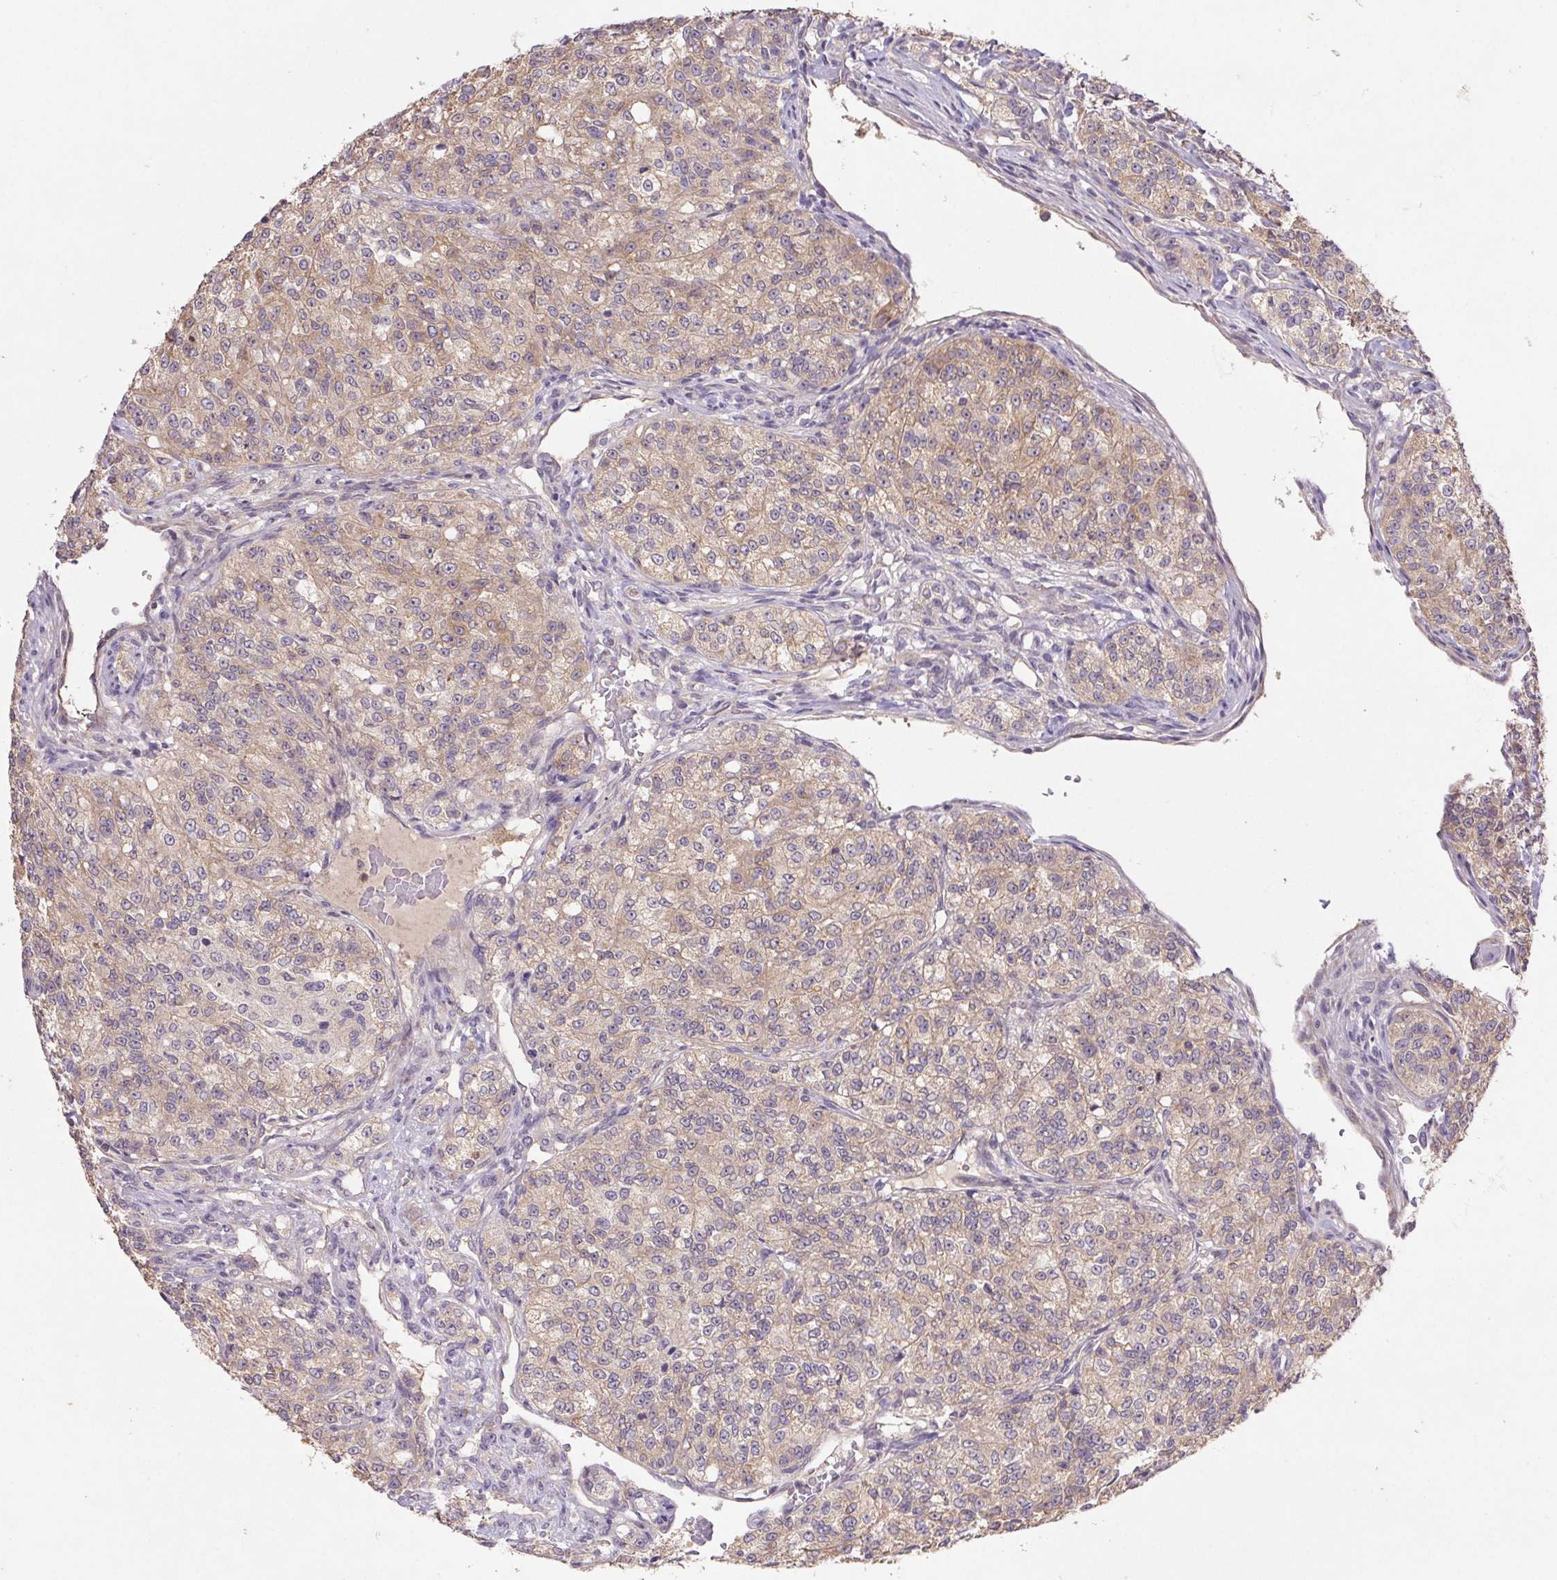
{"staining": {"intensity": "moderate", "quantity": ">75%", "location": "cytoplasmic/membranous"}, "tissue": "renal cancer", "cell_type": "Tumor cells", "image_type": "cancer", "snomed": [{"axis": "morphology", "description": "Adenocarcinoma, NOS"}, {"axis": "topography", "description": "Kidney"}], "caption": "IHC (DAB (3,3'-diaminobenzidine)) staining of renal cancer (adenocarcinoma) demonstrates moderate cytoplasmic/membranous protein positivity in approximately >75% of tumor cells.", "gene": "RAB11A", "patient": {"sex": "female", "age": 63}}